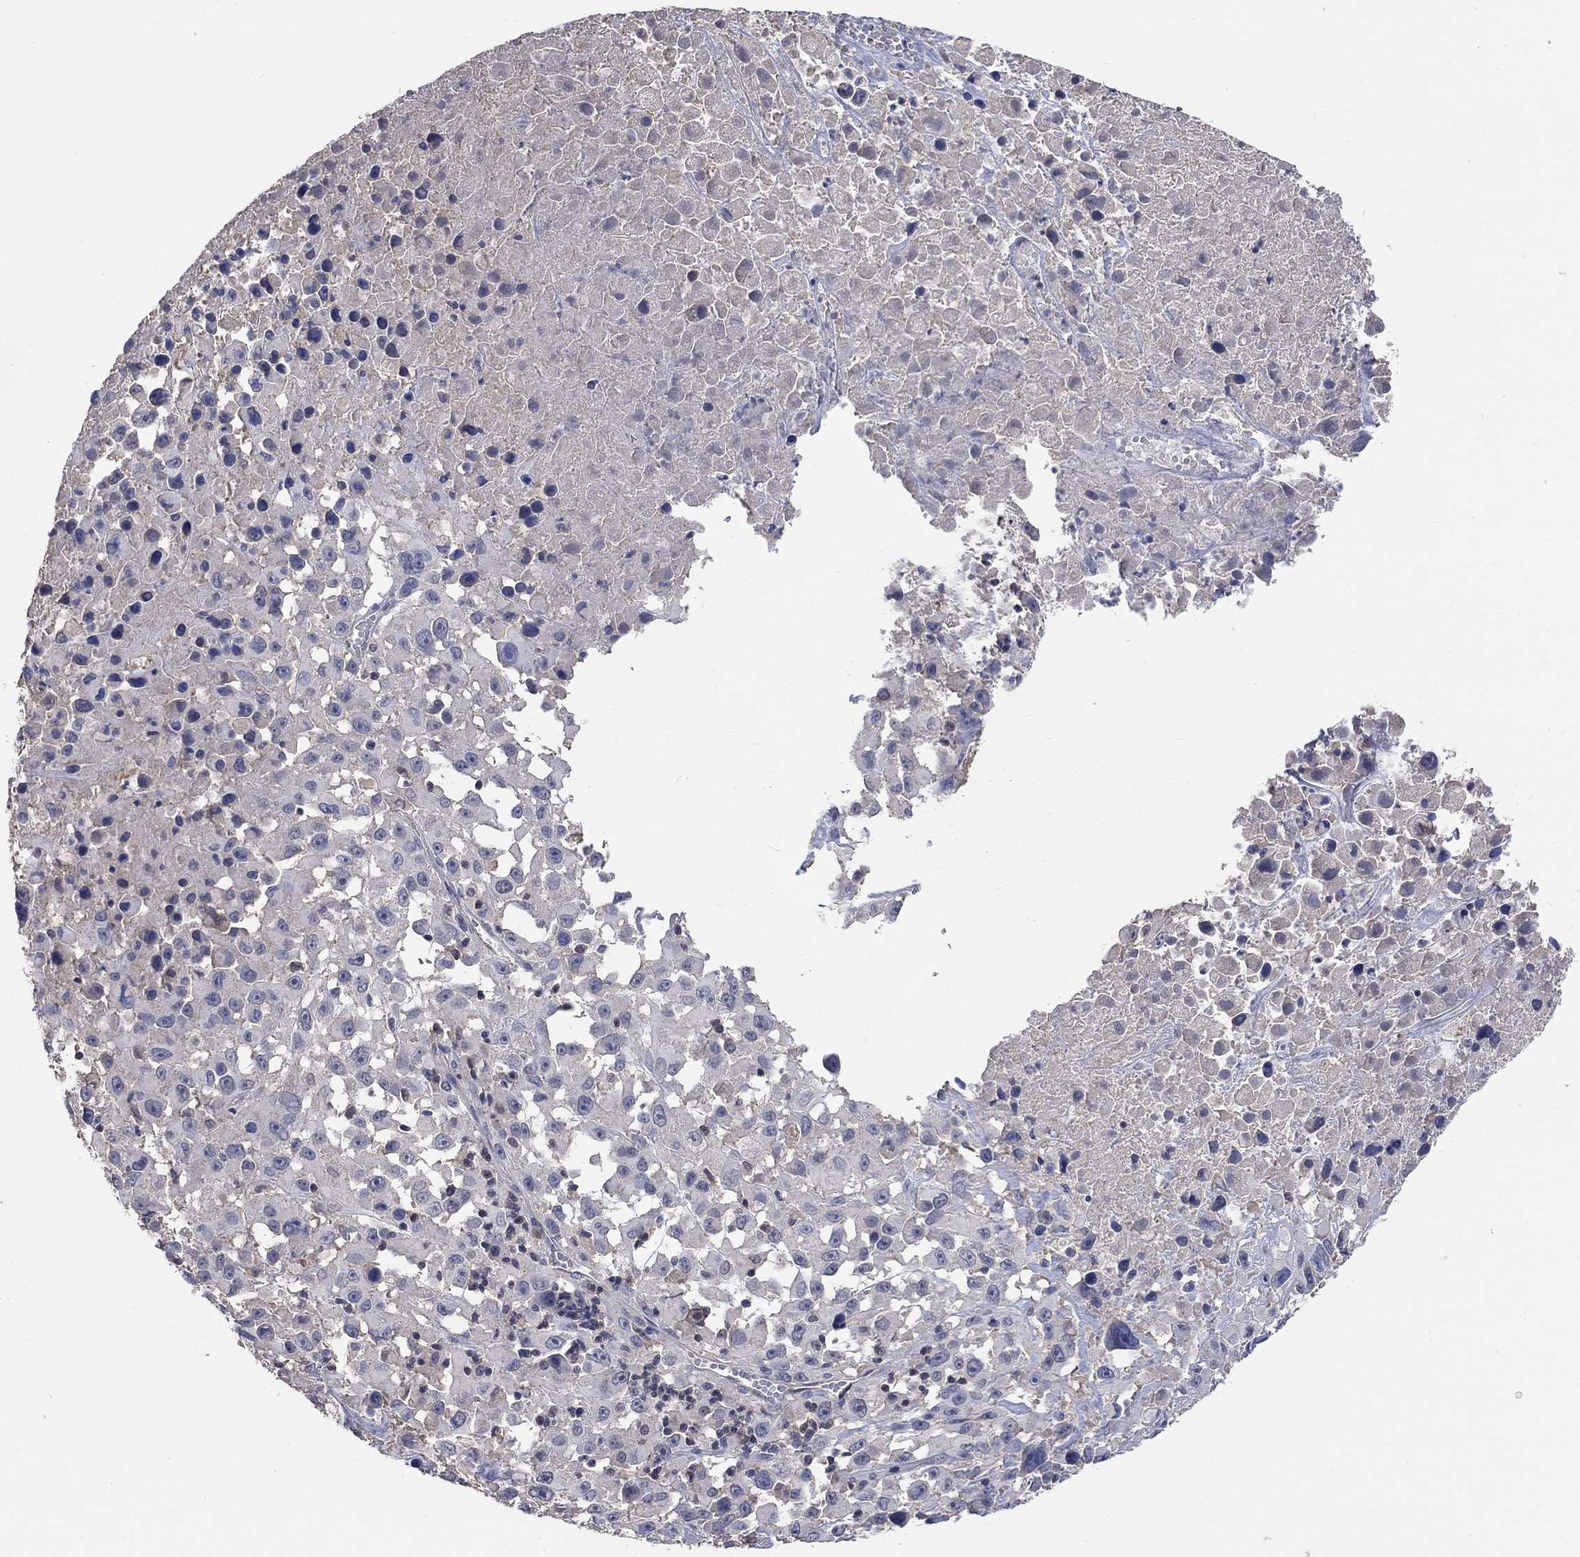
{"staining": {"intensity": "negative", "quantity": "none", "location": "none"}, "tissue": "melanoma", "cell_type": "Tumor cells", "image_type": "cancer", "snomed": [{"axis": "morphology", "description": "Malignant melanoma, Metastatic site"}, {"axis": "topography", "description": "Lymph node"}], "caption": "An immunohistochemistry (IHC) image of melanoma is shown. There is no staining in tumor cells of melanoma. The staining was performed using DAB to visualize the protein expression in brown, while the nuclei were stained in blue with hematoxylin (Magnification: 20x).", "gene": "ZBTB18", "patient": {"sex": "male", "age": 50}}